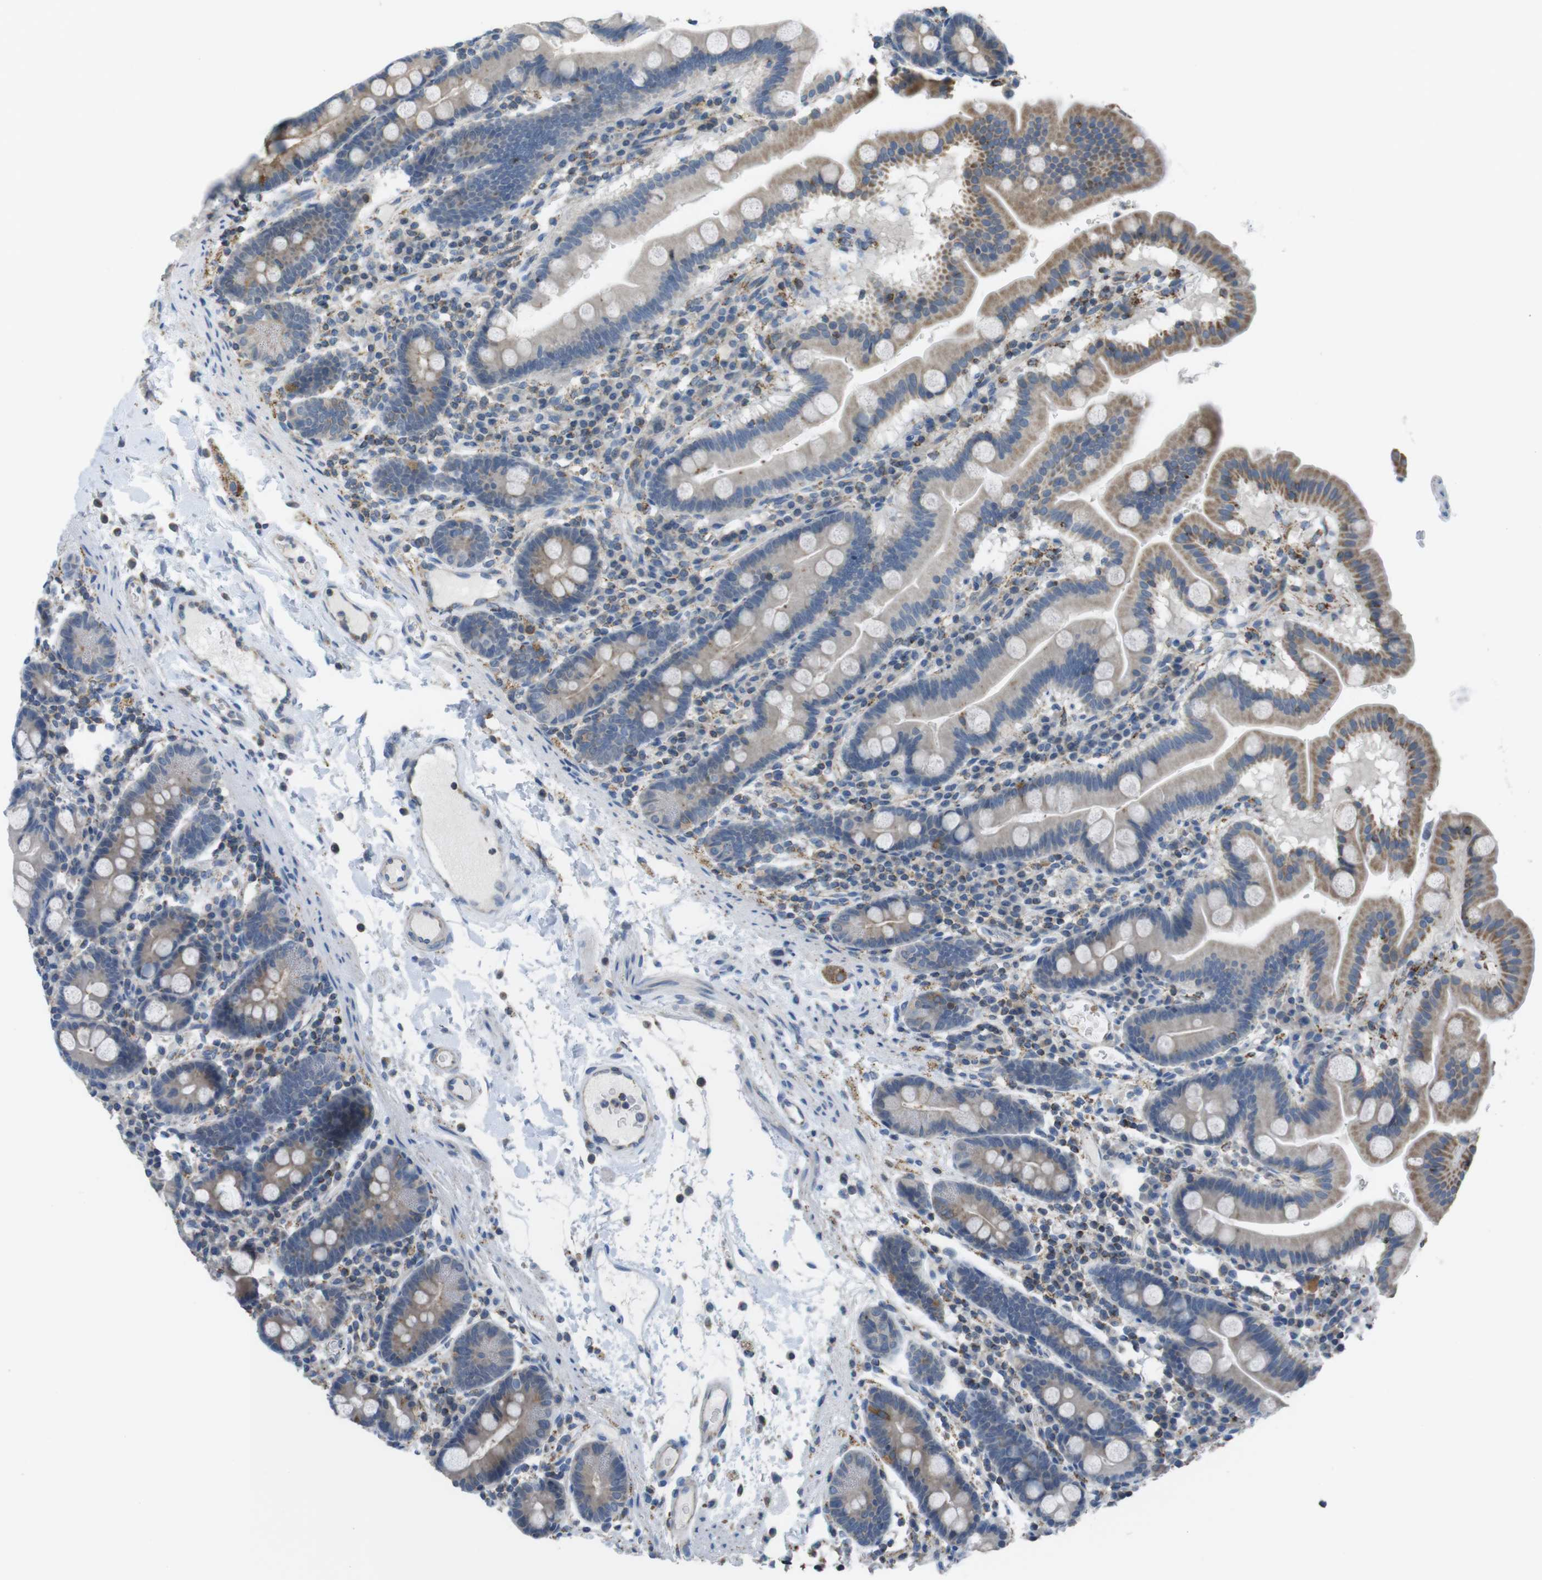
{"staining": {"intensity": "moderate", "quantity": "25%-75%", "location": "cytoplasmic/membranous"}, "tissue": "duodenum", "cell_type": "Glandular cells", "image_type": "normal", "snomed": [{"axis": "morphology", "description": "Normal tissue, NOS"}, {"axis": "topography", "description": "Duodenum"}], "caption": "IHC (DAB (3,3'-diaminobenzidine)) staining of unremarkable human duodenum displays moderate cytoplasmic/membranous protein staining in approximately 25%-75% of glandular cells.", "gene": "GRIK1", "patient": {"sex": "male", "age": 50}}